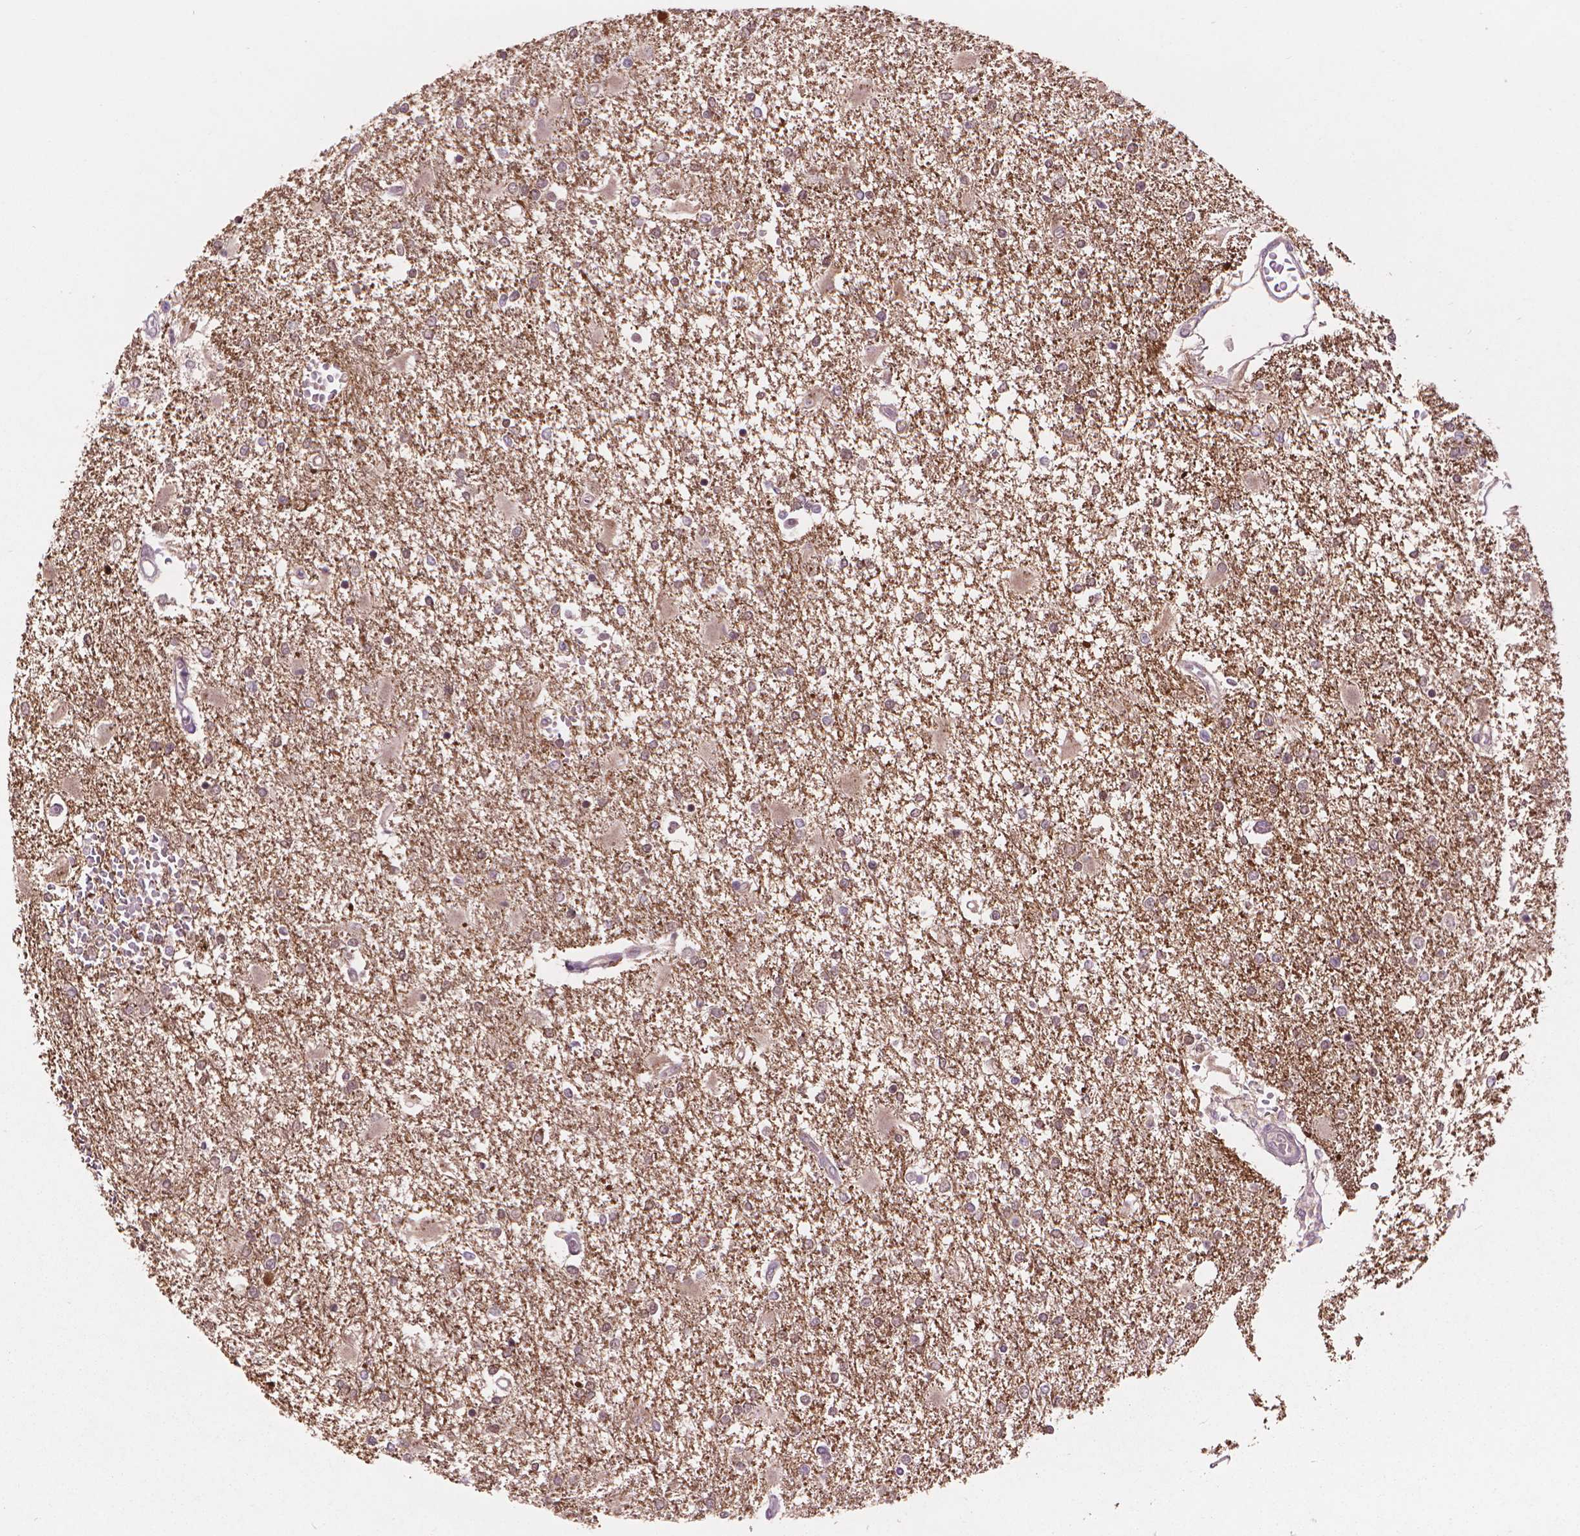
{"staining": {"intensity": "negative", "quantity": "none", "location": "none"}, "tissue": "glioma", "cell_type": "Tumor cells", "image_type": "cancer", "snomed": [{"axis": "morphology", "description": "Glioma, malignant, High grade"}, {"axis": "topography", "description": "Cerebral cortex"}], "caption": "Tumor cells show no significant protein staining in glioma. (DAB (3,3'-diaminobenzidine) IHC, high magnification).", "gene": "ENO2", "patient": {"sex": "male", "age": 79}}